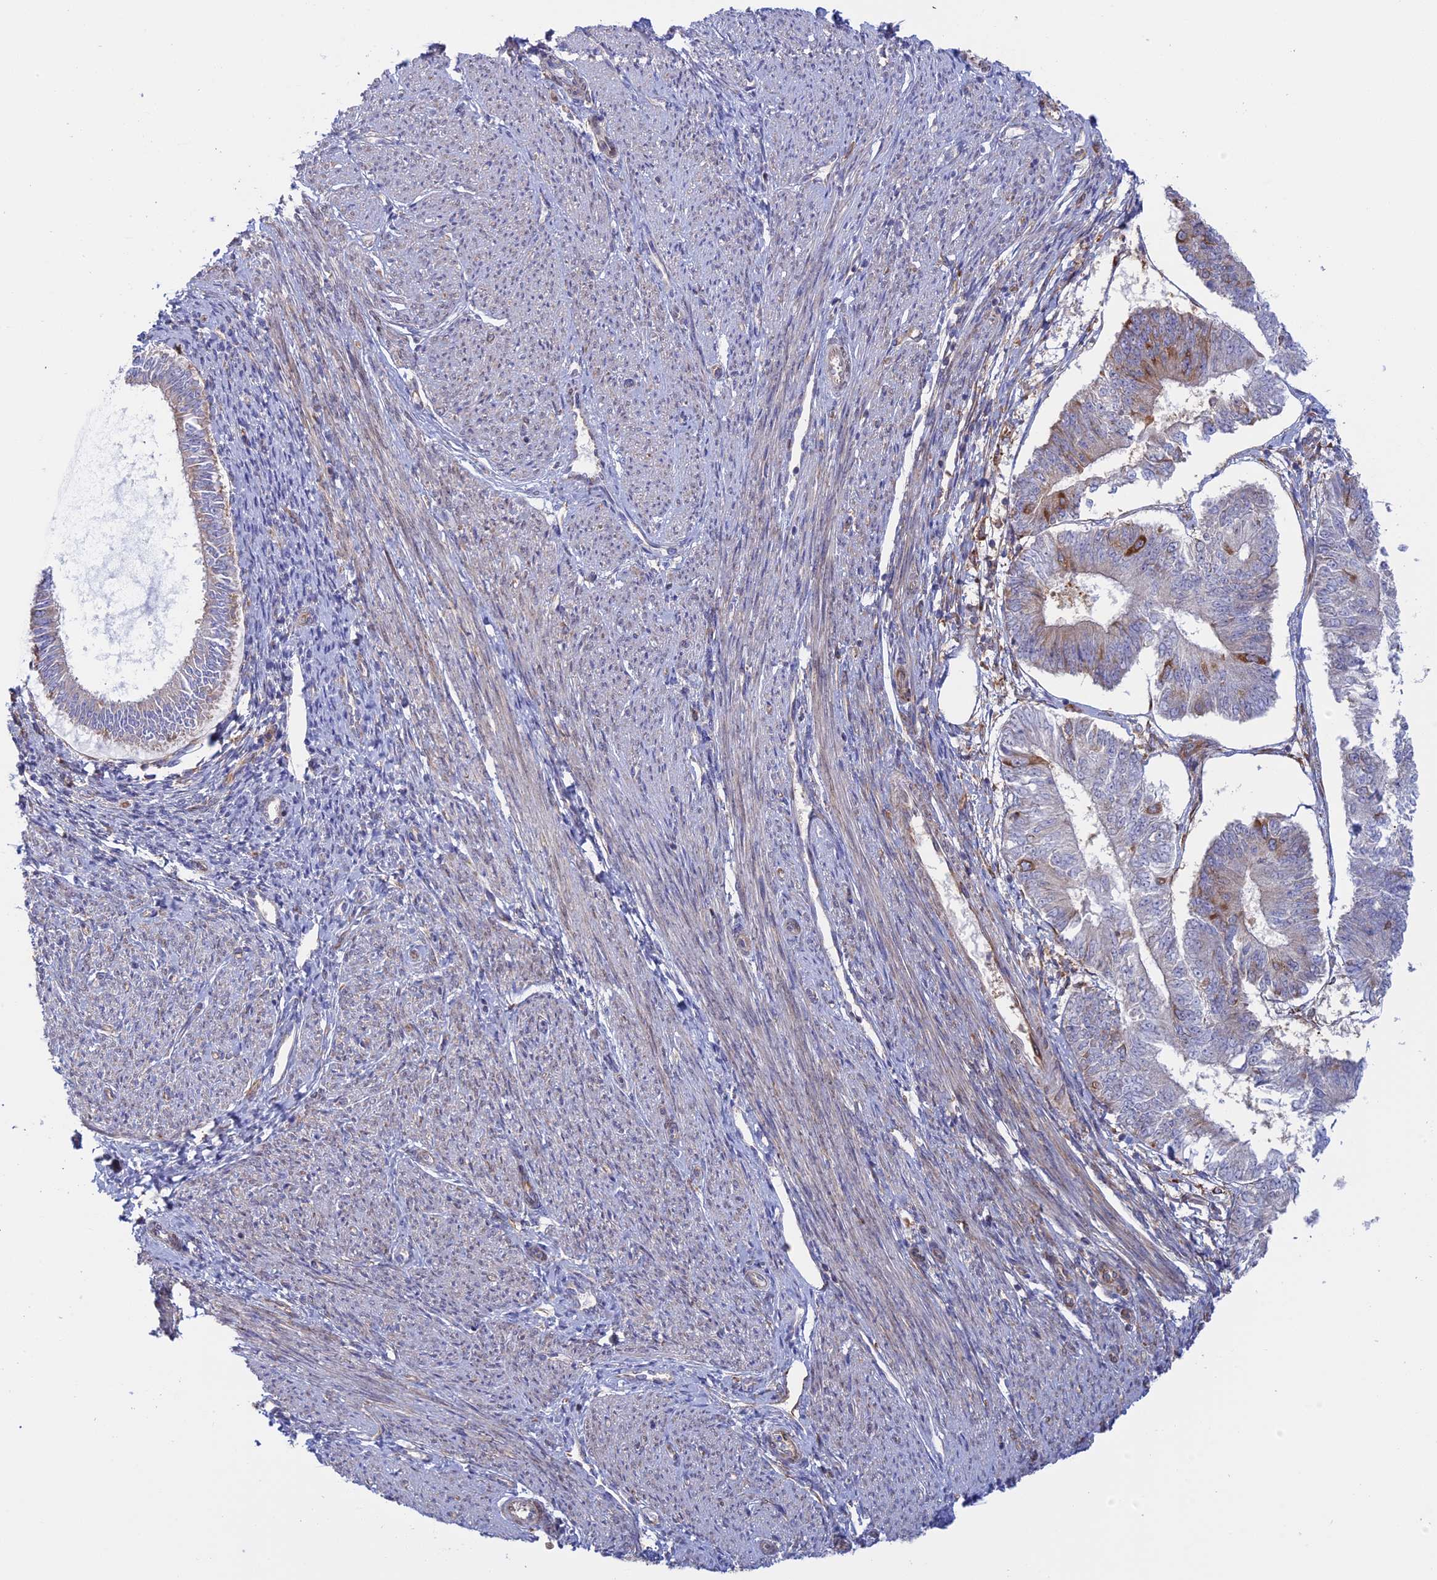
{"staining": {"intensity": "moderate", "quantity": "<25%", "location": "cytoplasmic/membranous"}, "tissue": "endometrial cancer", "cell_type": "Tumor cells", "image_type": "cancer", "snomed": [{"axis": "morphology", "description": "Adenocarcinoma, NOS"}, {"axis": "topography", "description": "Endometrium"}], "caption": "Endometrial cancer stained for a protein (brown) reveals moderate cytoplasmic/membranous positive staining in about <25% of tumor cells.", "gene": "GMIP", "patient": {"sex": "female", "age": 58}}